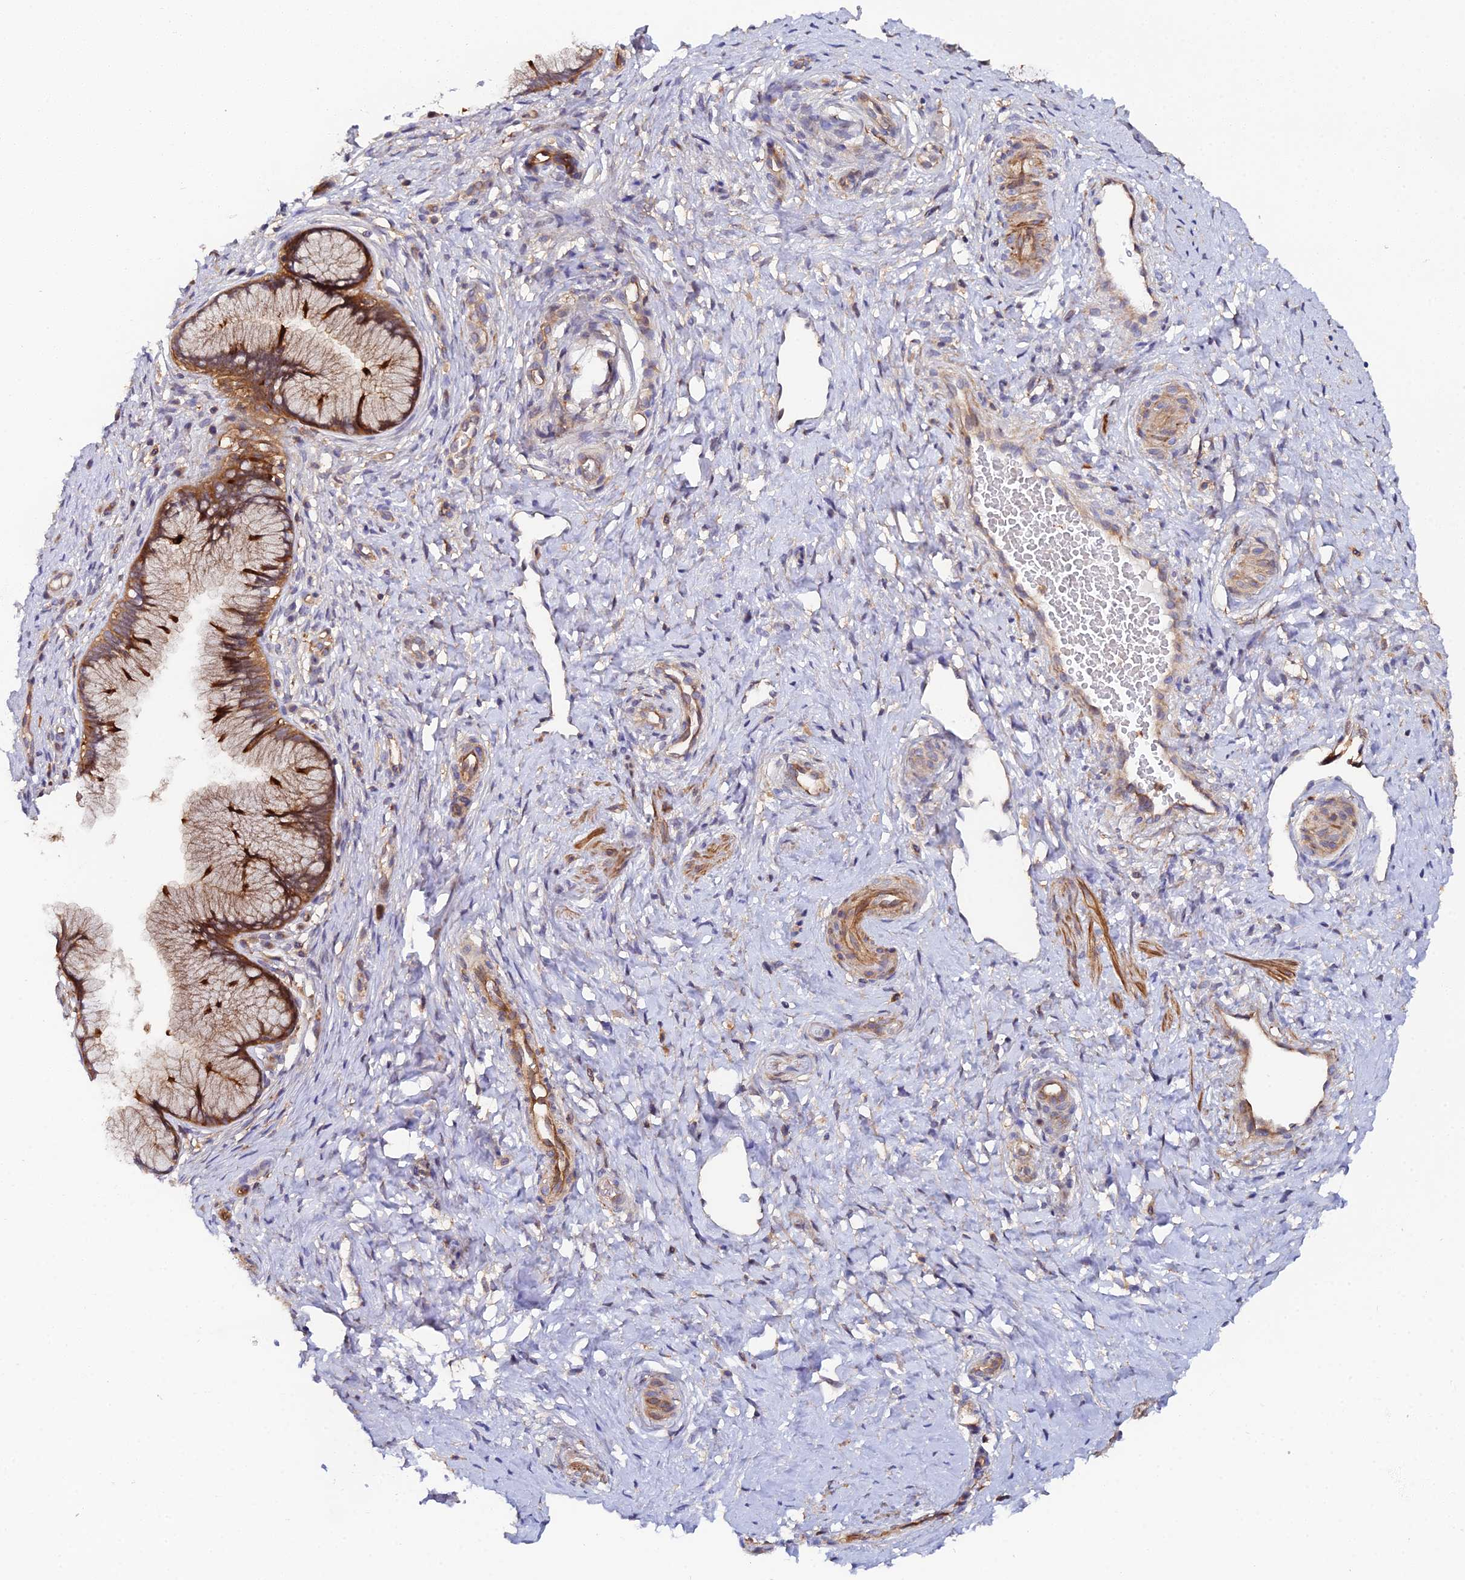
{"staining": {"intensity": "moderate", "quantity": ">75%", "location": "cytoplasmic/membranous"}, "tissue": "cervix", "cell_type": "Glandular cells", "image_type": "normal", "snomed": [{"axis": "morphology", "description": "Normal tissue, NOS"}, {"axis": "topography", "description": "Cervix"}], "caption": "Immunohistochemical staining of benign cervix displays medium levels of moderate cytoplasmic/membranous staining in approximately >75% of glandular cells. (Stains: DAB (3,3'-diaminobenzidine) in brown, nuclei in blue, Microscopy: brightfield microscopy at high magnification).", "gene": "GNG5B", "patient": {"sex": "female", "age": 36}}